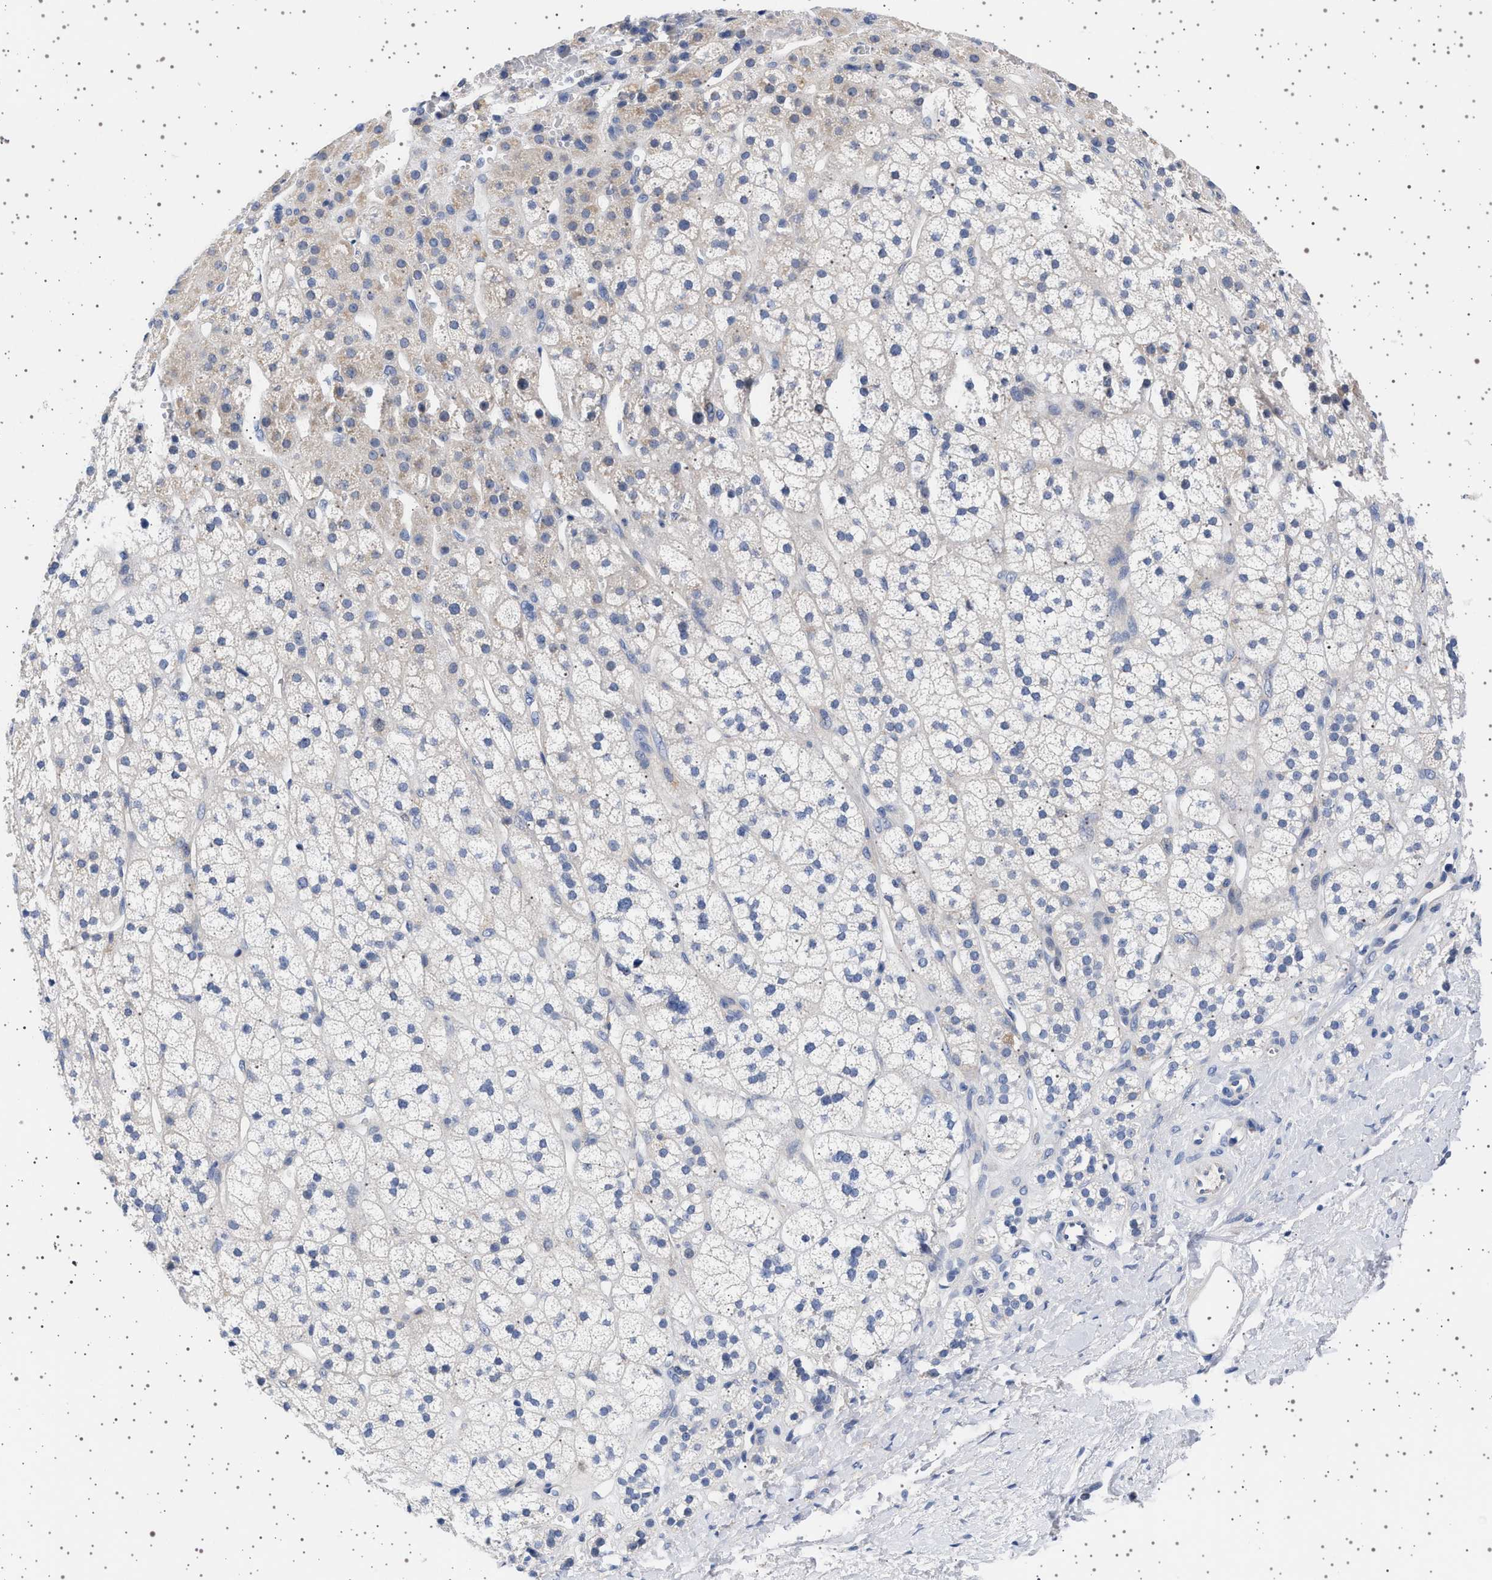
{"staining": {"intensity": "negative", "quantity": "none", "location": "none"}, "tissue": "adrenal gland", "cell_type": "Glandular cells", "image_type": "normal", "snomed": [{"axis": "morphology", "description": "Normal tissue, NOS"}, {"axis": "topography", "description": "Adrenal gland"}], "caption": "Immunohistochemistry photomicrograph of benign adrenal gland: adrenal gland stained with DAB displays no significant protein positivity in glandular cells.", "gene": "TRMT10B", "patient": {"sex": "male", "age": 56}}